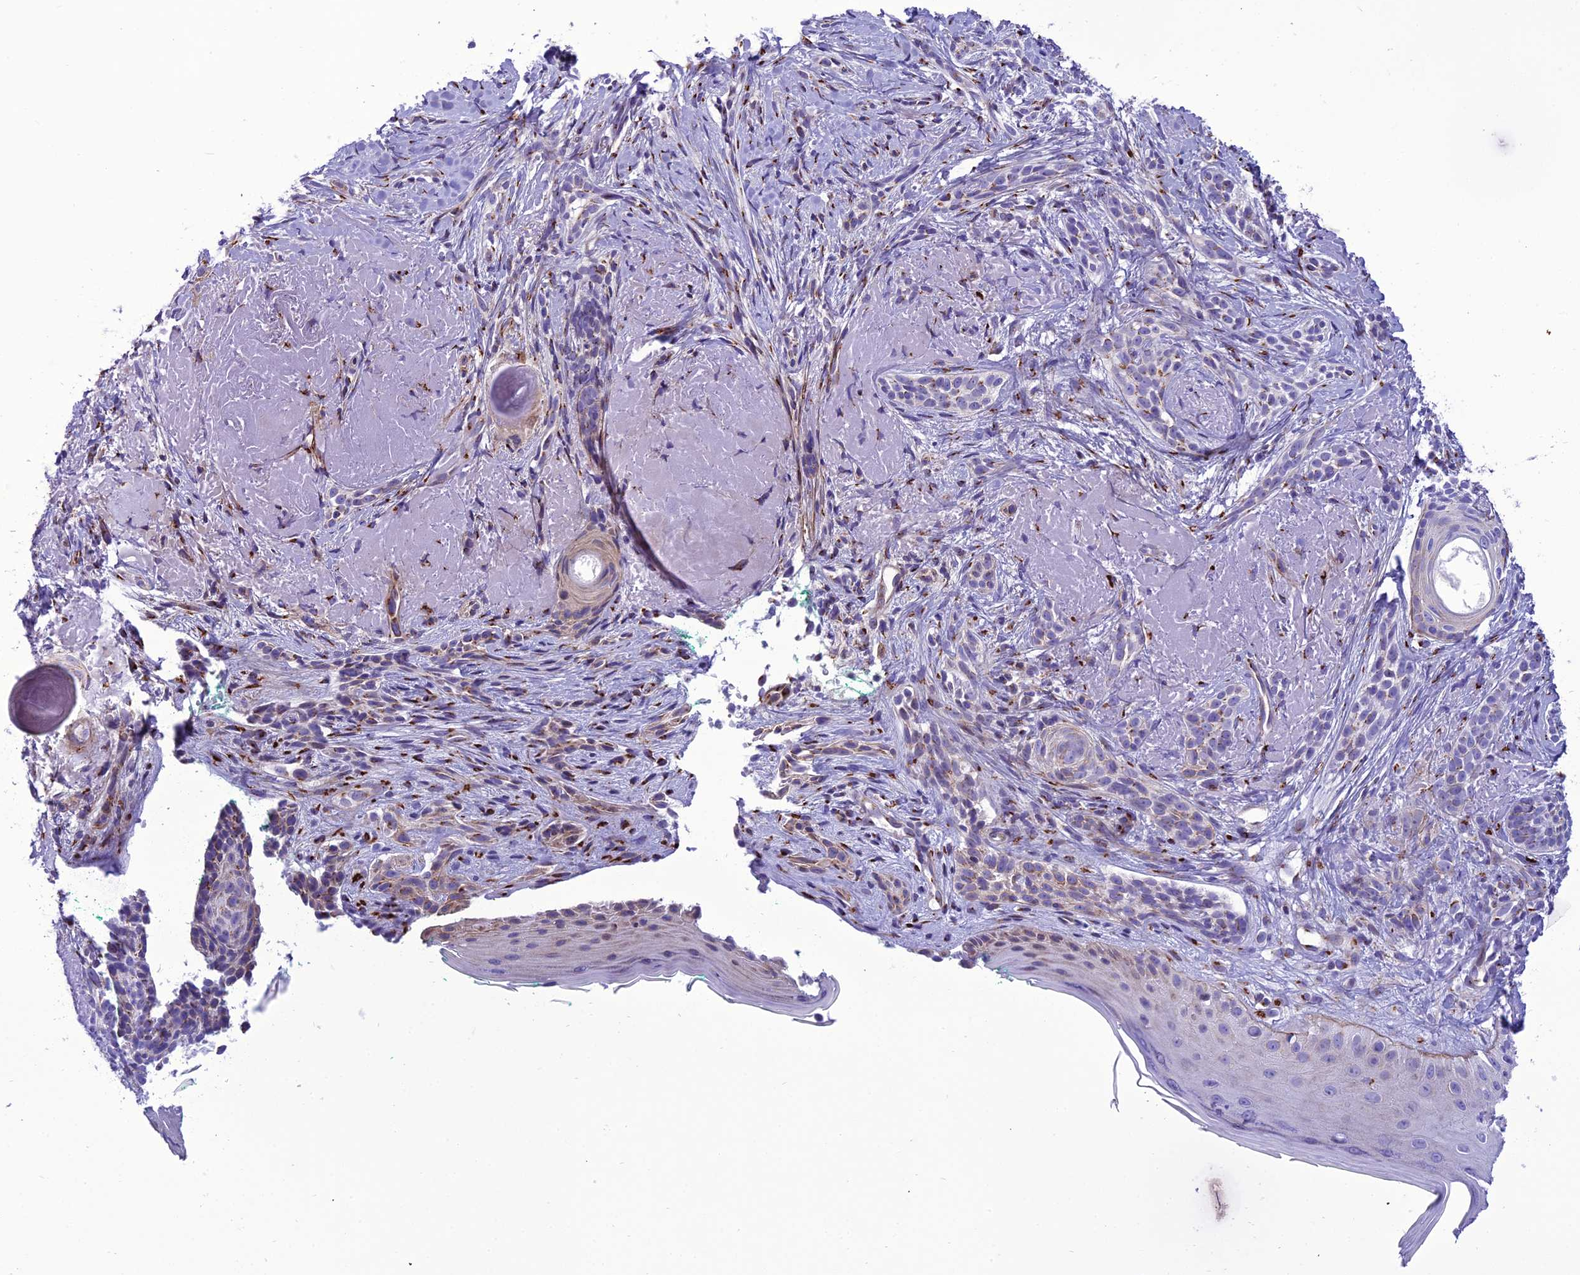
{"staining": {"intensity": "moderate", "quantity": "<25%", "location": "cytoplasmic/membranous"}, "tissue": "skin cancer", "cell_type": "Tumor cells", "image_type": "cancer", "snomed": [{"axis": "morphology", "description": "Basal cell carcinoma"}, {"axis": "topography", "description": "Skin"}], "caption": "Protein expression analysis of human basal cell carcinoma (skin) reveals moderate cytoplasmic/membranous positivity in about <25% of tumor cells.", "gene": "GOLM2", "patient": {"sex": "male", "age": 71}}